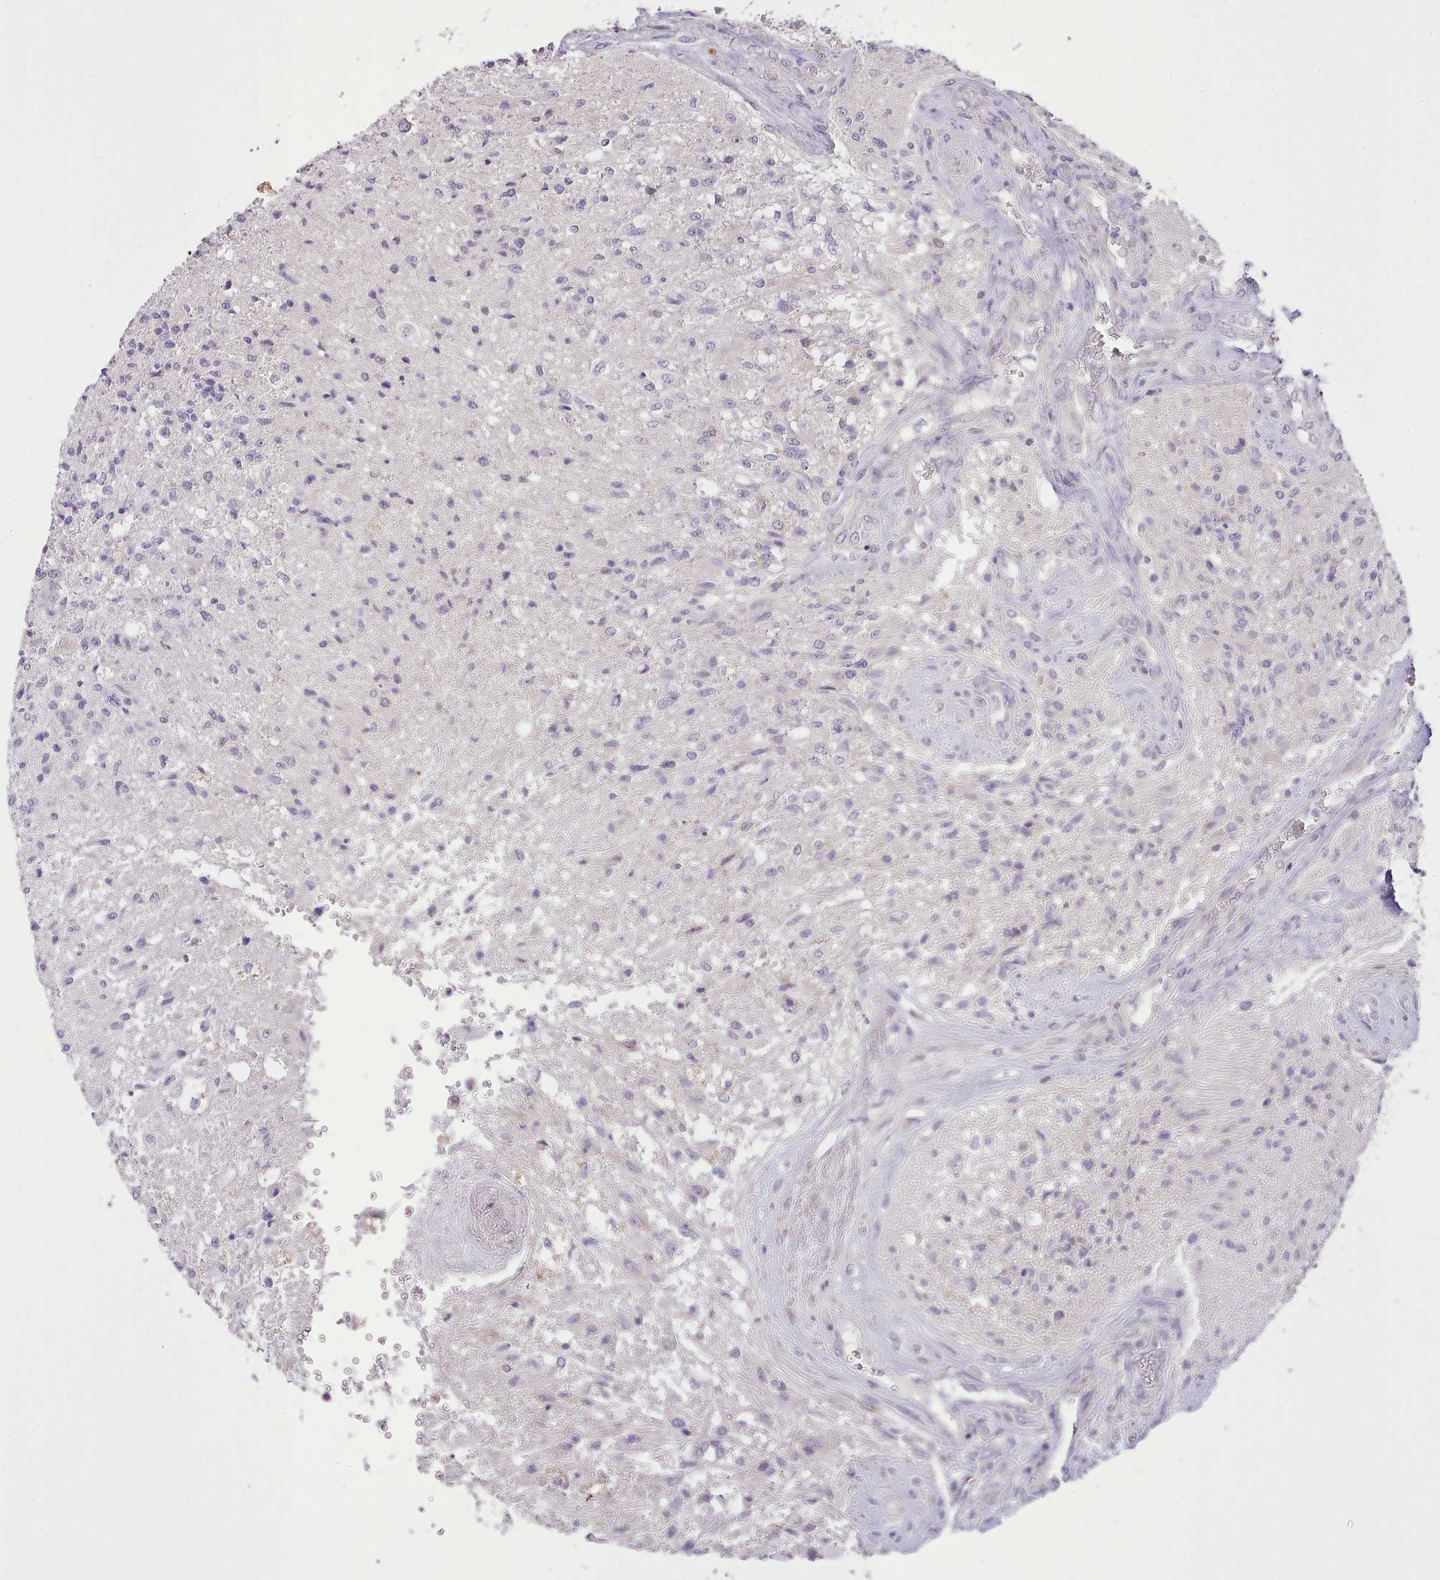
{"staining": {"intensity": "negative", "quantity": "none", "location": "none"}, "tissue": "glioma", "cell_type": "Tumor cells", "image_type": "cancer", "snomed": [{"axis": "morphology", "description": "Glioma, malignant, High grade"}, {"axis": "topography", "description": "Brain"}], "caption": "Glioma was stained to show a protein in brown. There is no significant expression in tumor cells.", "gene": "FAM83E", "patient": {"sex": "male", "age": 56}}